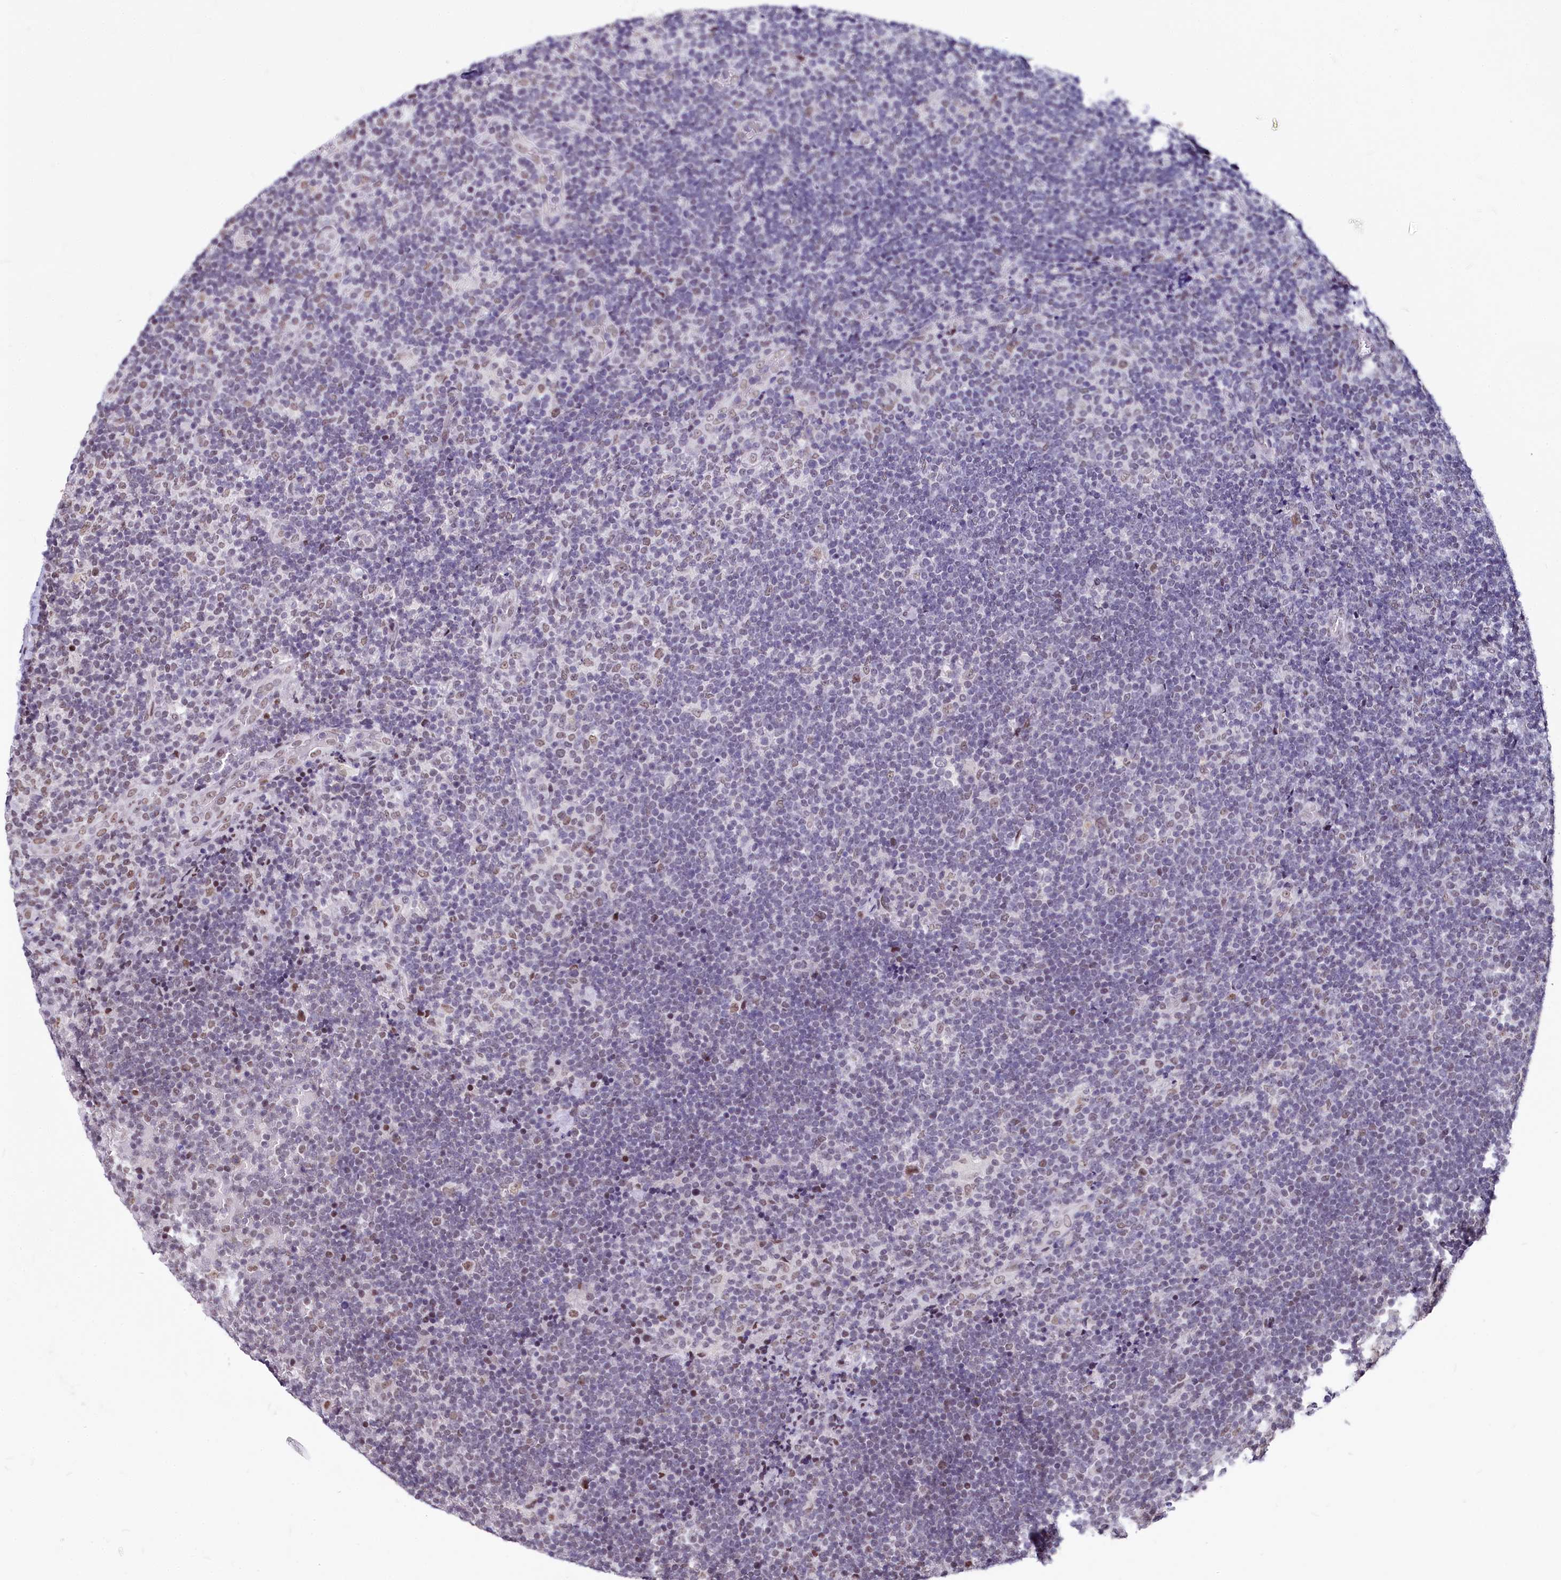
{"staining": {"intensity": "weak", "quantity": ">75%", "location": "nuclear"}, "tissue": "lymphoma", "cell_type": "Tumor cells", "image_type": "cancer", "snomed": [{"axis": "morphology", "description": "Hodgkin's disease, NOS"}, {"axis": "topography", "description": "Lymph node"}], "caption": "This image displays immunohistochemistry (IHC) staining of human Hodgkin's disease, with low weak nuclear staining in approximately >75% of tumor cells.", "gene": "PARPBP", "patient": {"sex": "female", "age": 57}}